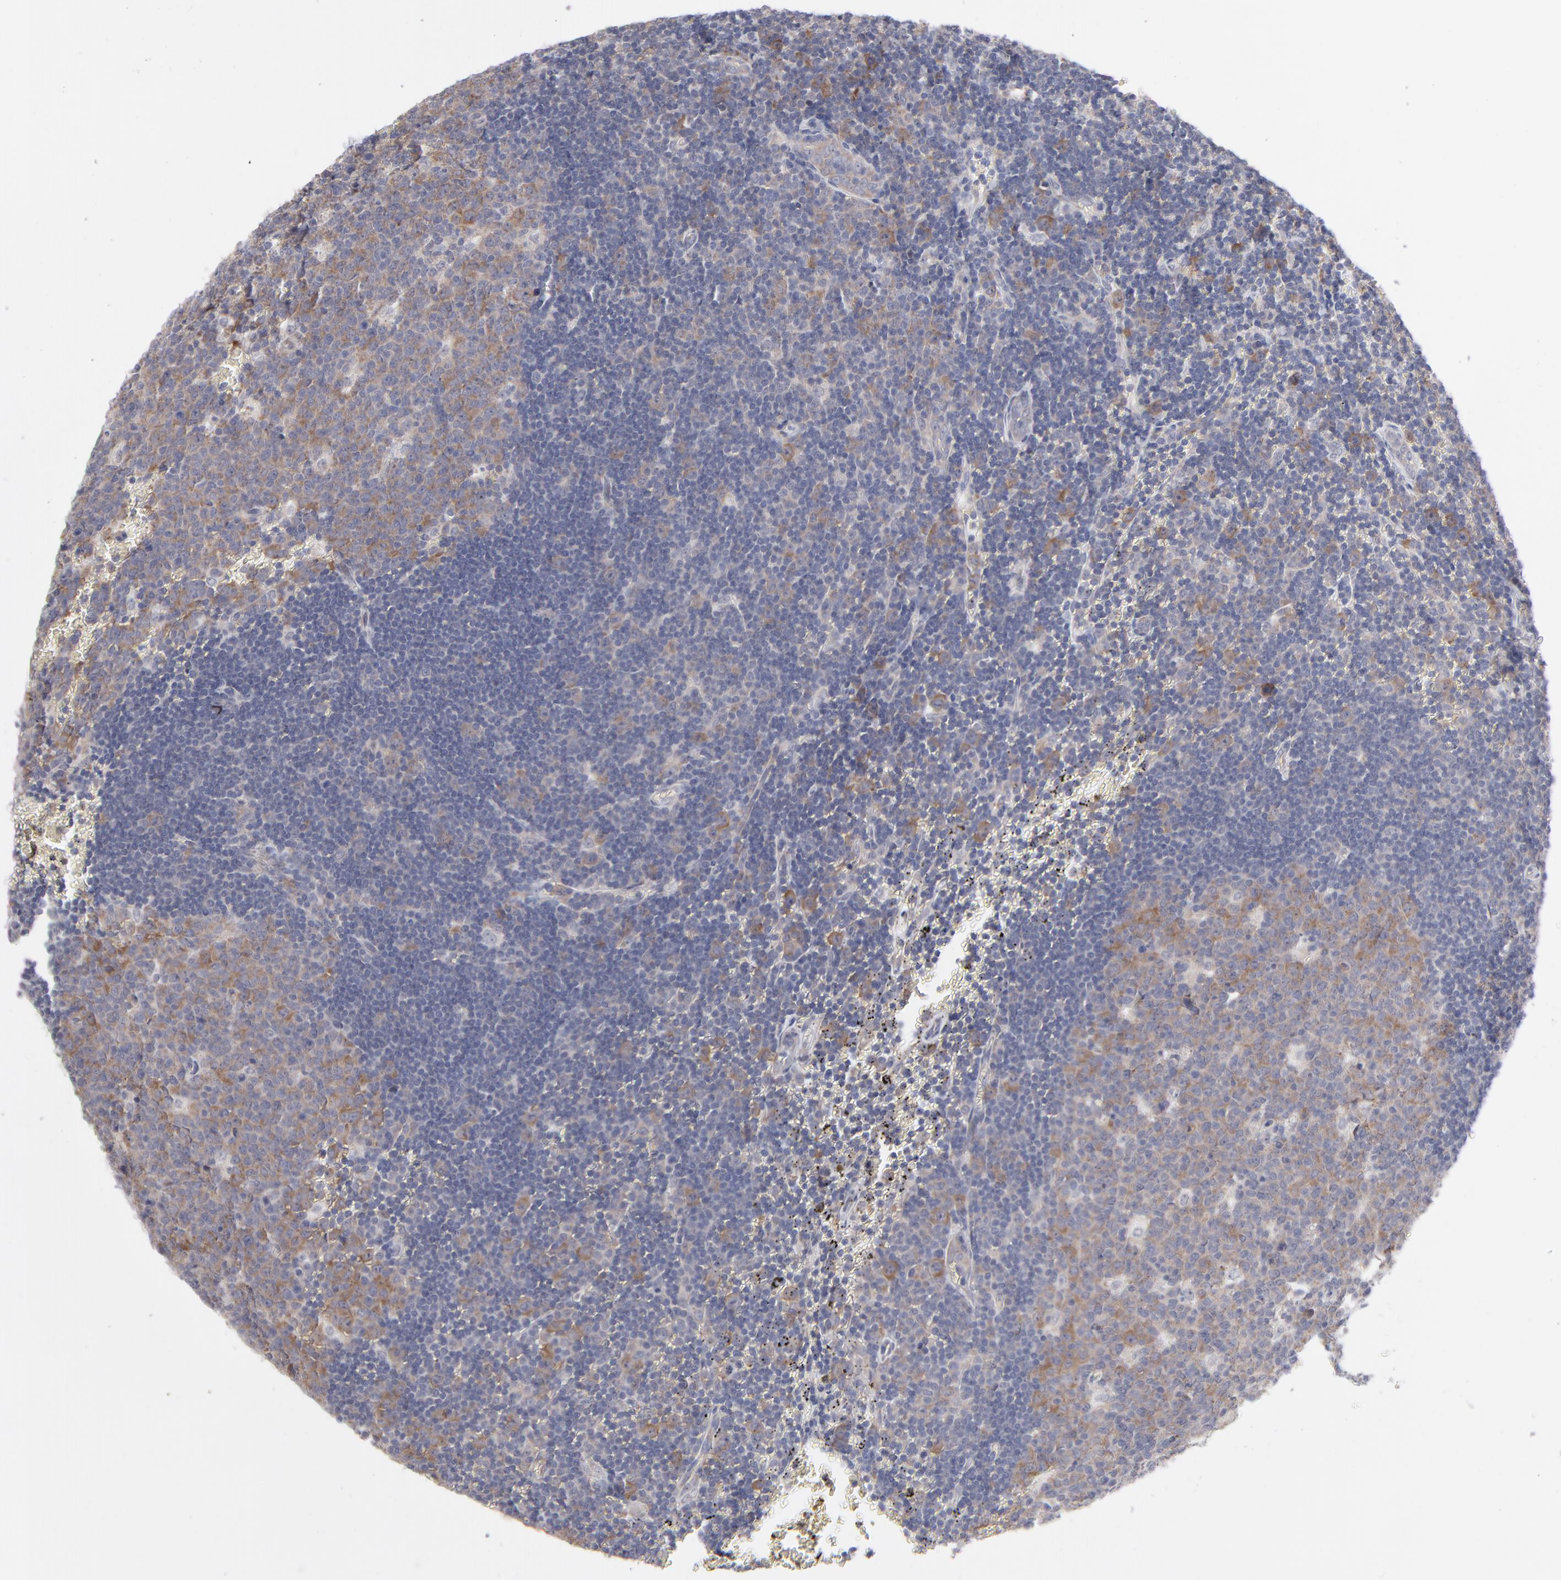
{"staining": {"intensity": "weak", "quantity": ">75%", "location": "cytoplasmic/membranous"}, "tissue": "lymph node", "cell_type": "Germinal center cells", "image_type": "normal", "snomed": [{"axis": "morphology", "description": "Normal tissue, NOS"}, {"axis": "topography", "description": "Lymph node"}, {"axis": "topography", "description": "Salivary gland"}], "caption": "Protein expression analysis of unremarkable human lymph node reveals weak cytoplasmic/membranous positivity in approximately >75% of germinal center cells.", "gene": "RPS24", "patient": {"sex": "male", "age": 8}}